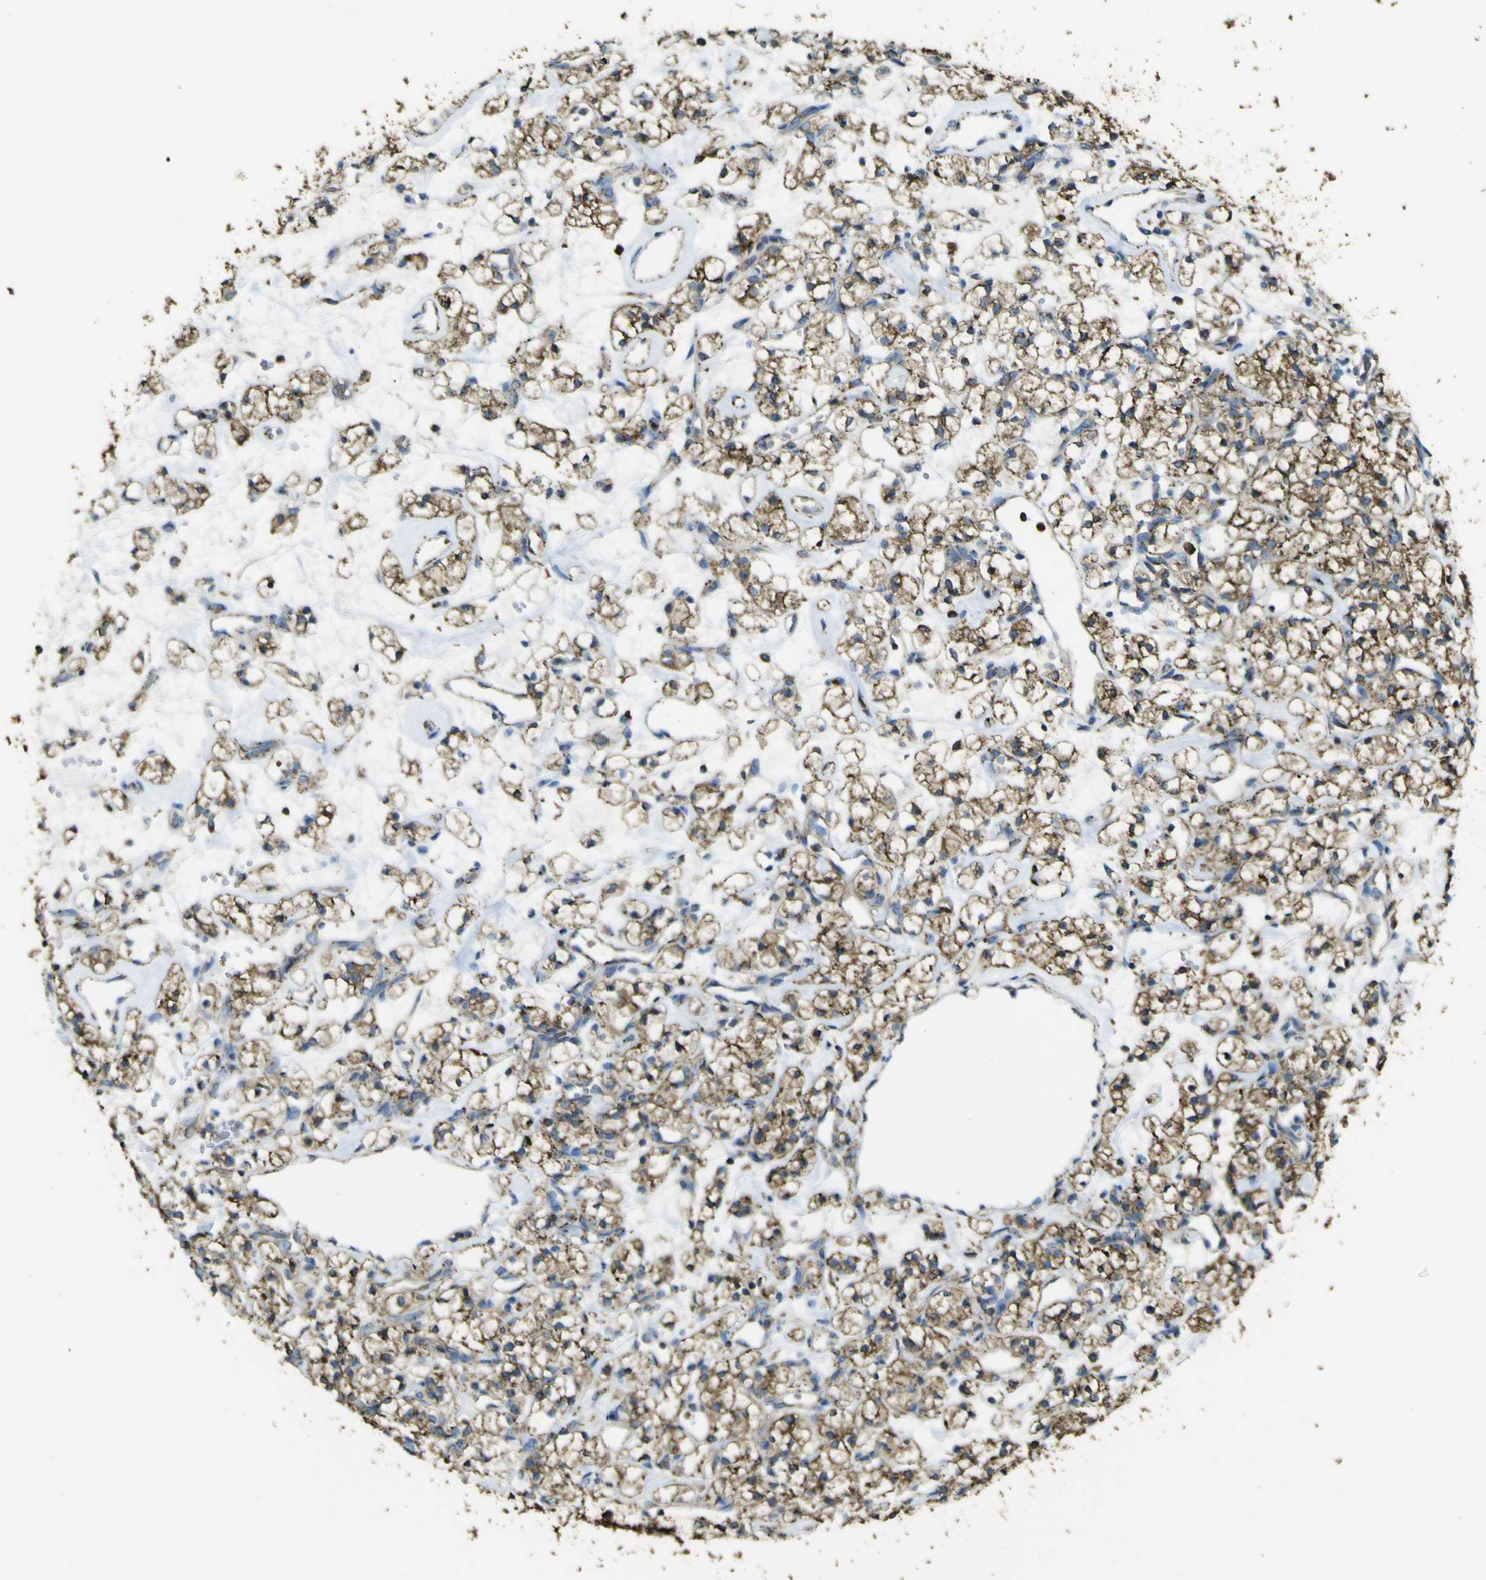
{"staining": {"intensity": "strong", "quantity": ">75%", "location": "cytoplasmic/membranous"}, "tissue": "renal cancer", "cell_type": "Tumor cells", "image_type": "cancer", "snomed": [{"axis": "morphology", "description": "Adenocarcinoma, NOS"}, {"axis": "topography", "description": "Kidney"}], "caption": "Renal adenocarcinoma stained for a protein reveals strong cytoplasmic/membranous positivity in tumor cells.", "gene": "ACSL3", "patient": {"sex": "female", "age": 60}}